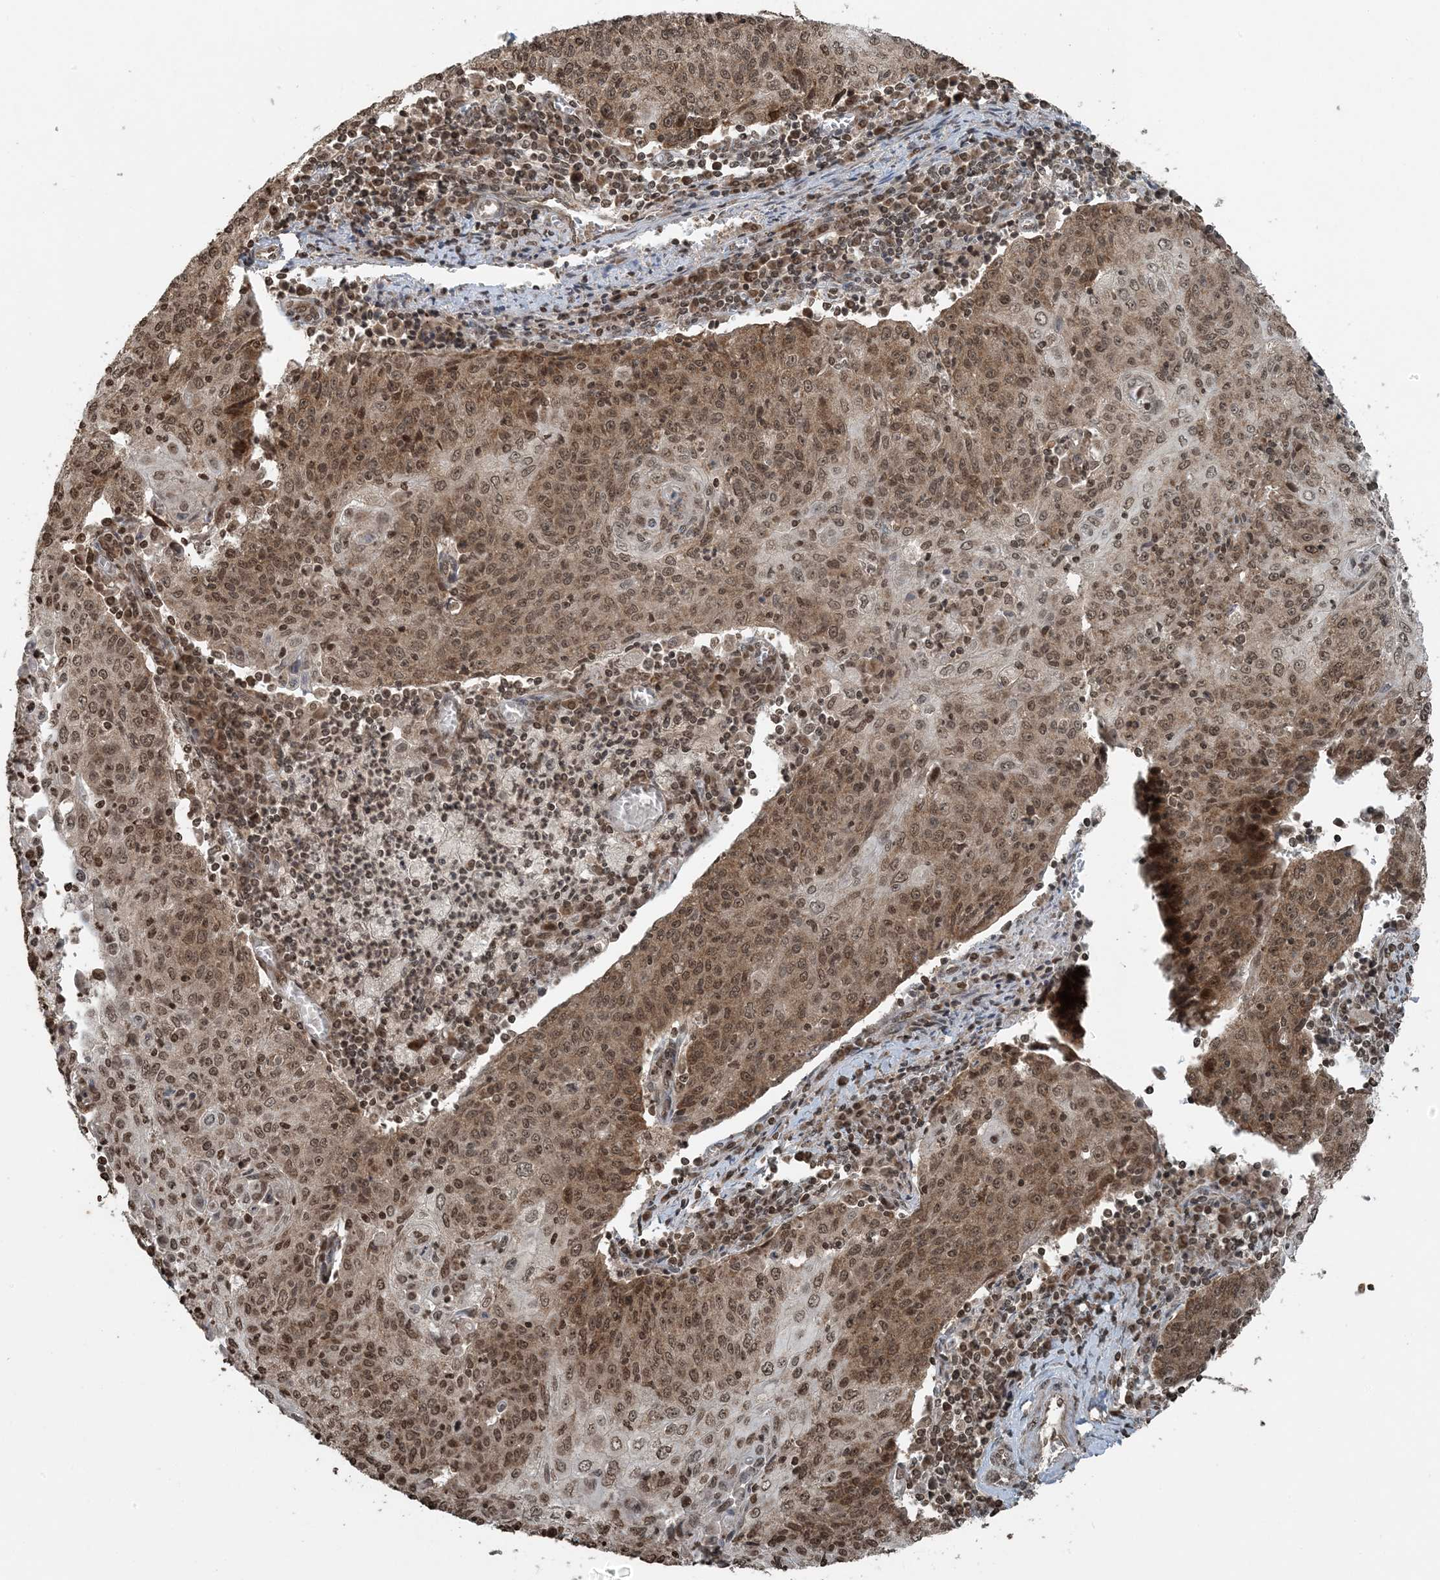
{"staining": {"intensity": "moderate", "quantity": ">75%", "location": "cytoplasmic/membranous,nuclear"}, "tissue": "cervical cancer", "cell_type": "Tumor cells", "image_type": "cancer", "snomed": [{"axis": "morphology", "description": "Squamous cell carcinoma, NOS"}, {"axis": "topography", "description": "Cervix"}], "caption": "Approximately >75% of tumor cells in human squamous cell carcinoma (cervical) reveal moderate cytoplasmic/membranous and nuclear protein expression as visualized by brown immunohistochemical staining.", "gene": "ZFAND2B", "patient": {"sex": "female", "age": 48}}